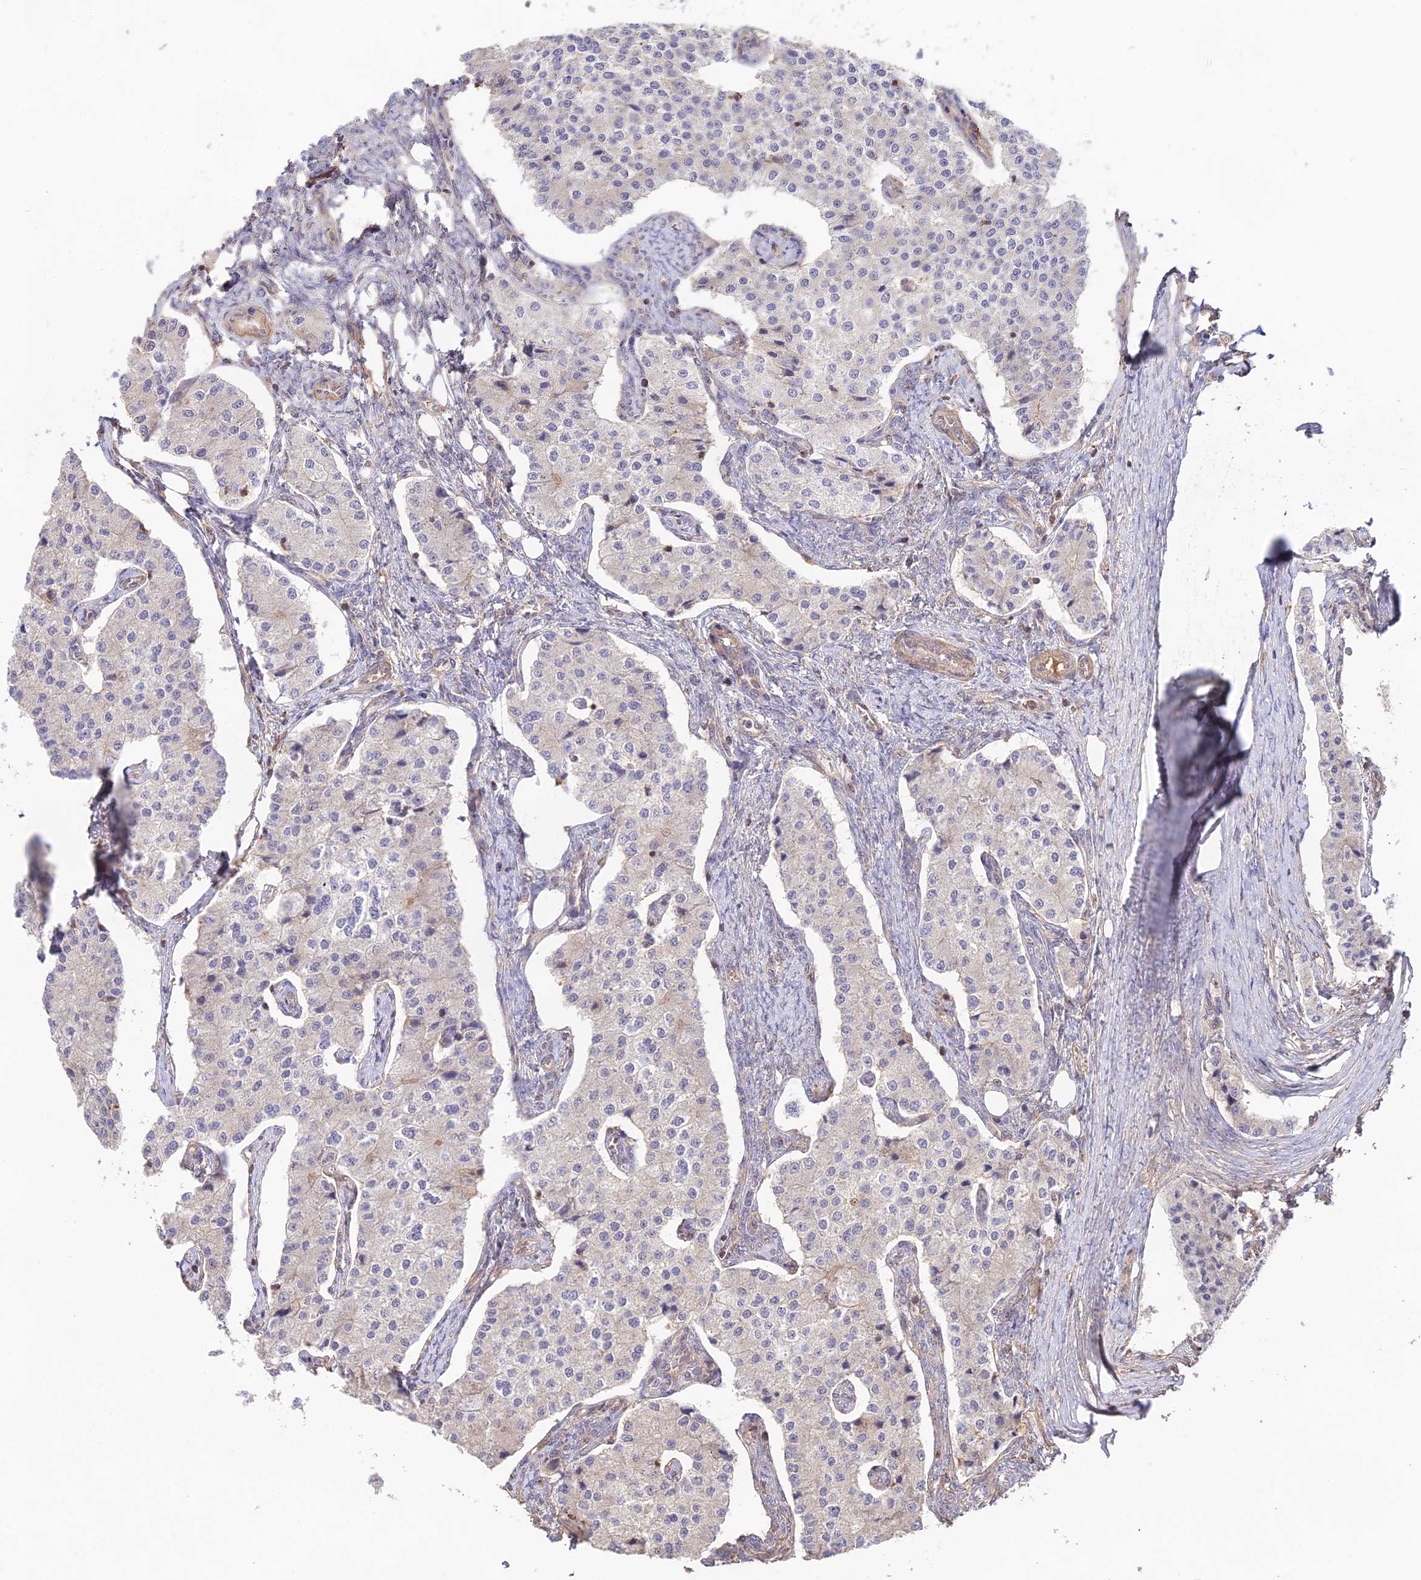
{"staining": {"intensity": "weak", "quantity": "<25%", "location": "cytoplasmic/membranous"}, "tissue": "carcinoid", "cell_type": "Tumor cells", "image_type": "cancer", "snomed": [{"axis": "morphology", "description": "Carcinoid, malignant, NOS"}, {"axis": "topography", "description": "Colon"}], "caption": "This is an IHC histopathology image of human carcinoid. There is no staining in tumor cells.", "gene": "CLCF1", "patient": {"sex": "female", "age": 52}}